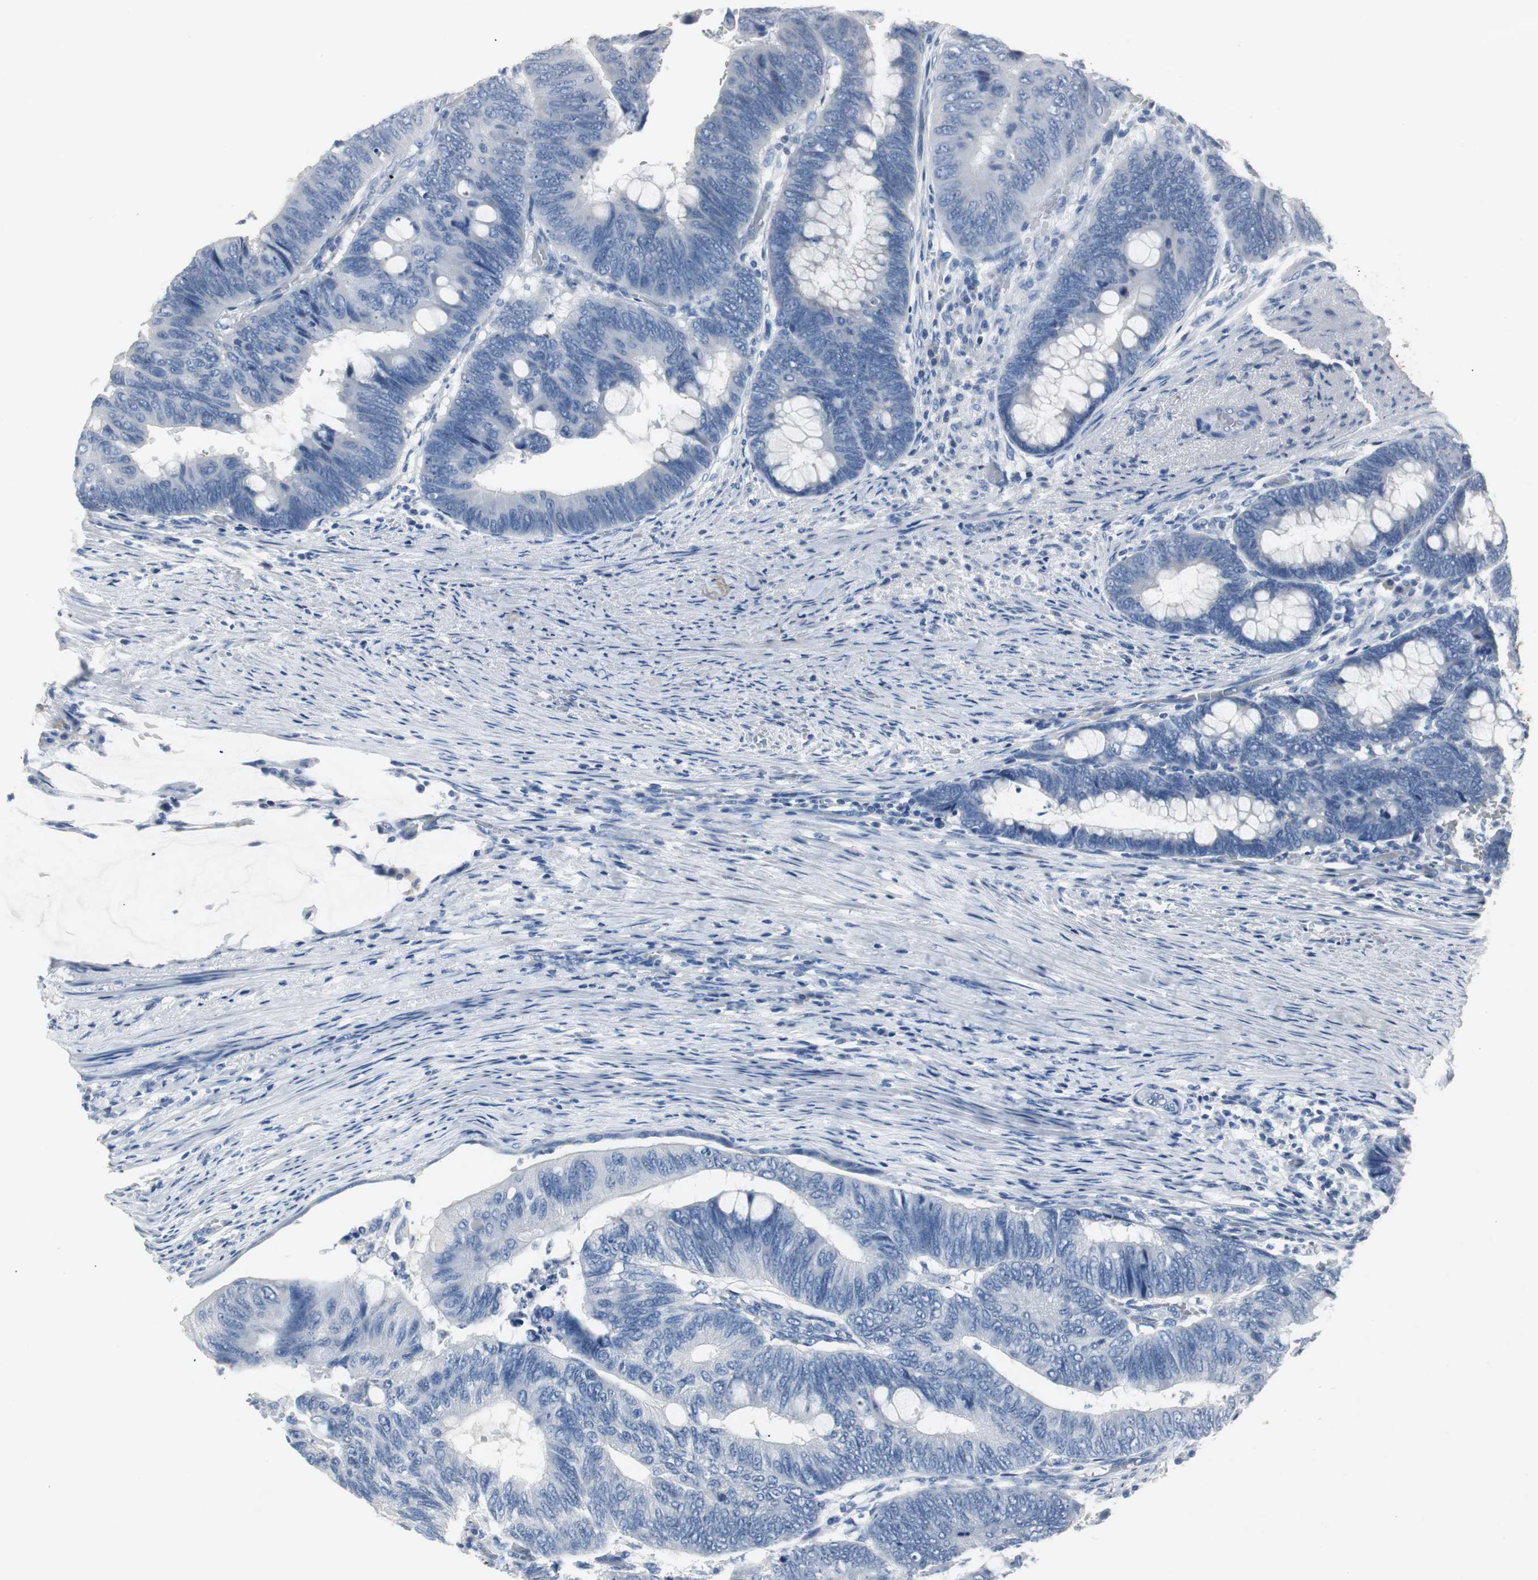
{"staining": {"intensity": "negative", "quantity": "none", "location": "none"}, "tissue": "colorectal cancer", "cell_type": "Tumor cells", "image_type": "cancer", "snomed": [{"axis": "morphology", "description": "Normal tissue, NOS"}, {"axis": "morphology", "description": "Adenocarcinoma, NOS"}, {"axis": "topography", "description": "Rectum"}, {"axis": "topography", "description": "Peripheral nerve tissue"}], "caption": "Immunohistochemistry (IHC) image of neoplastic tissue: colorectal cancer (adenocarcinoma) stained with DAB (3,3'-diaminobenzidine) demonstrates no significant protein positivity in tumor cells.", "gene": "LRP2", "patient": {"sex": "male", "age": 92}}